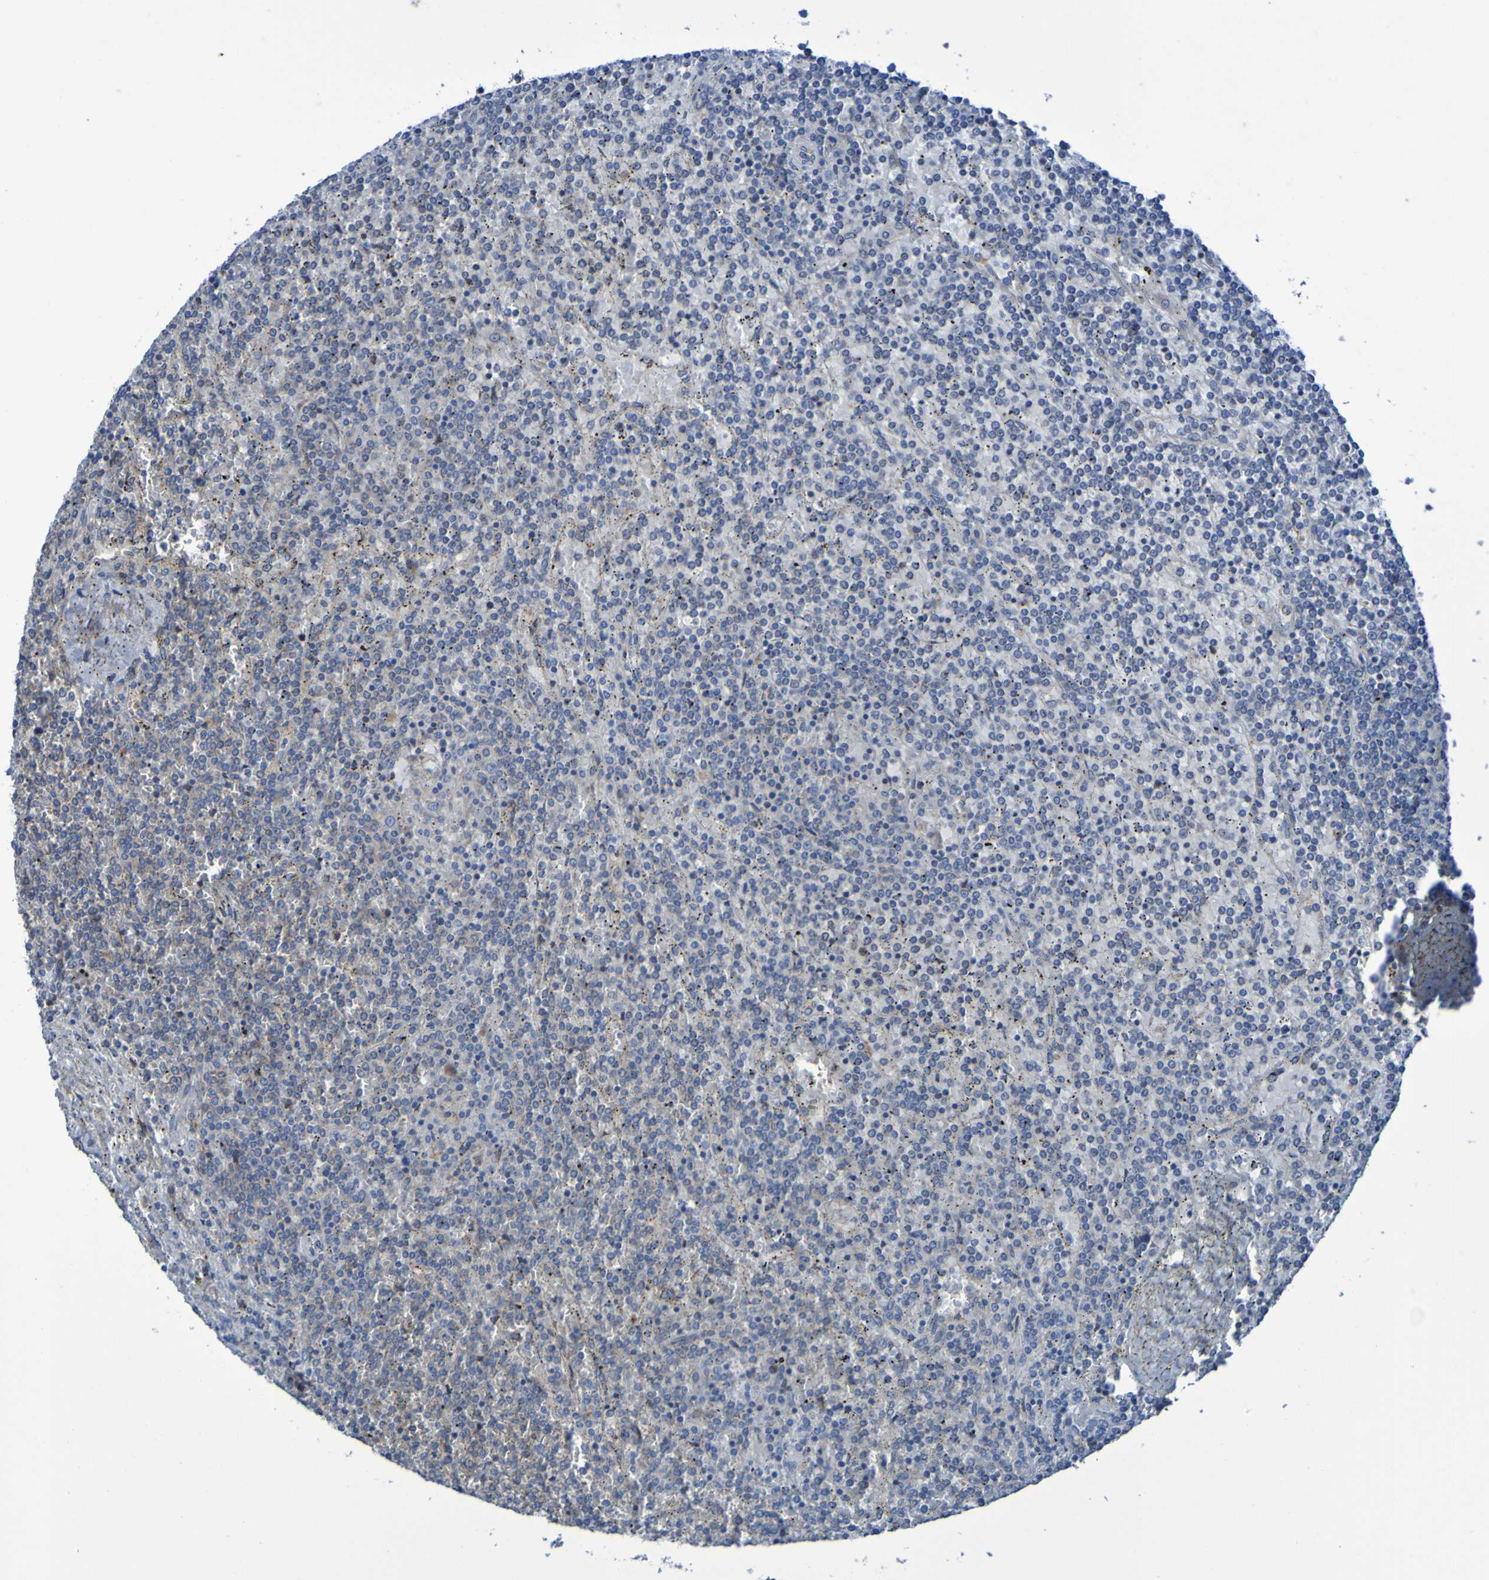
{"staining": {"intensity": "negative", "quantity": "none", "location": "none"}, "tissue": "lymphoma", "cell_type": "Tumor cells", "image_type": "cancer", "snomed": [{"axis": "morphology", "description": "Malignant lymphoma, non-Hodgkin's type, Low grade"}, {"axis": "topography", "description": "Spleen"}], "caption": "Tumor cells show no significant expression in lymphoma.", "gene": "FKBP3", "patient": {"sex": "female", "age": 19}}